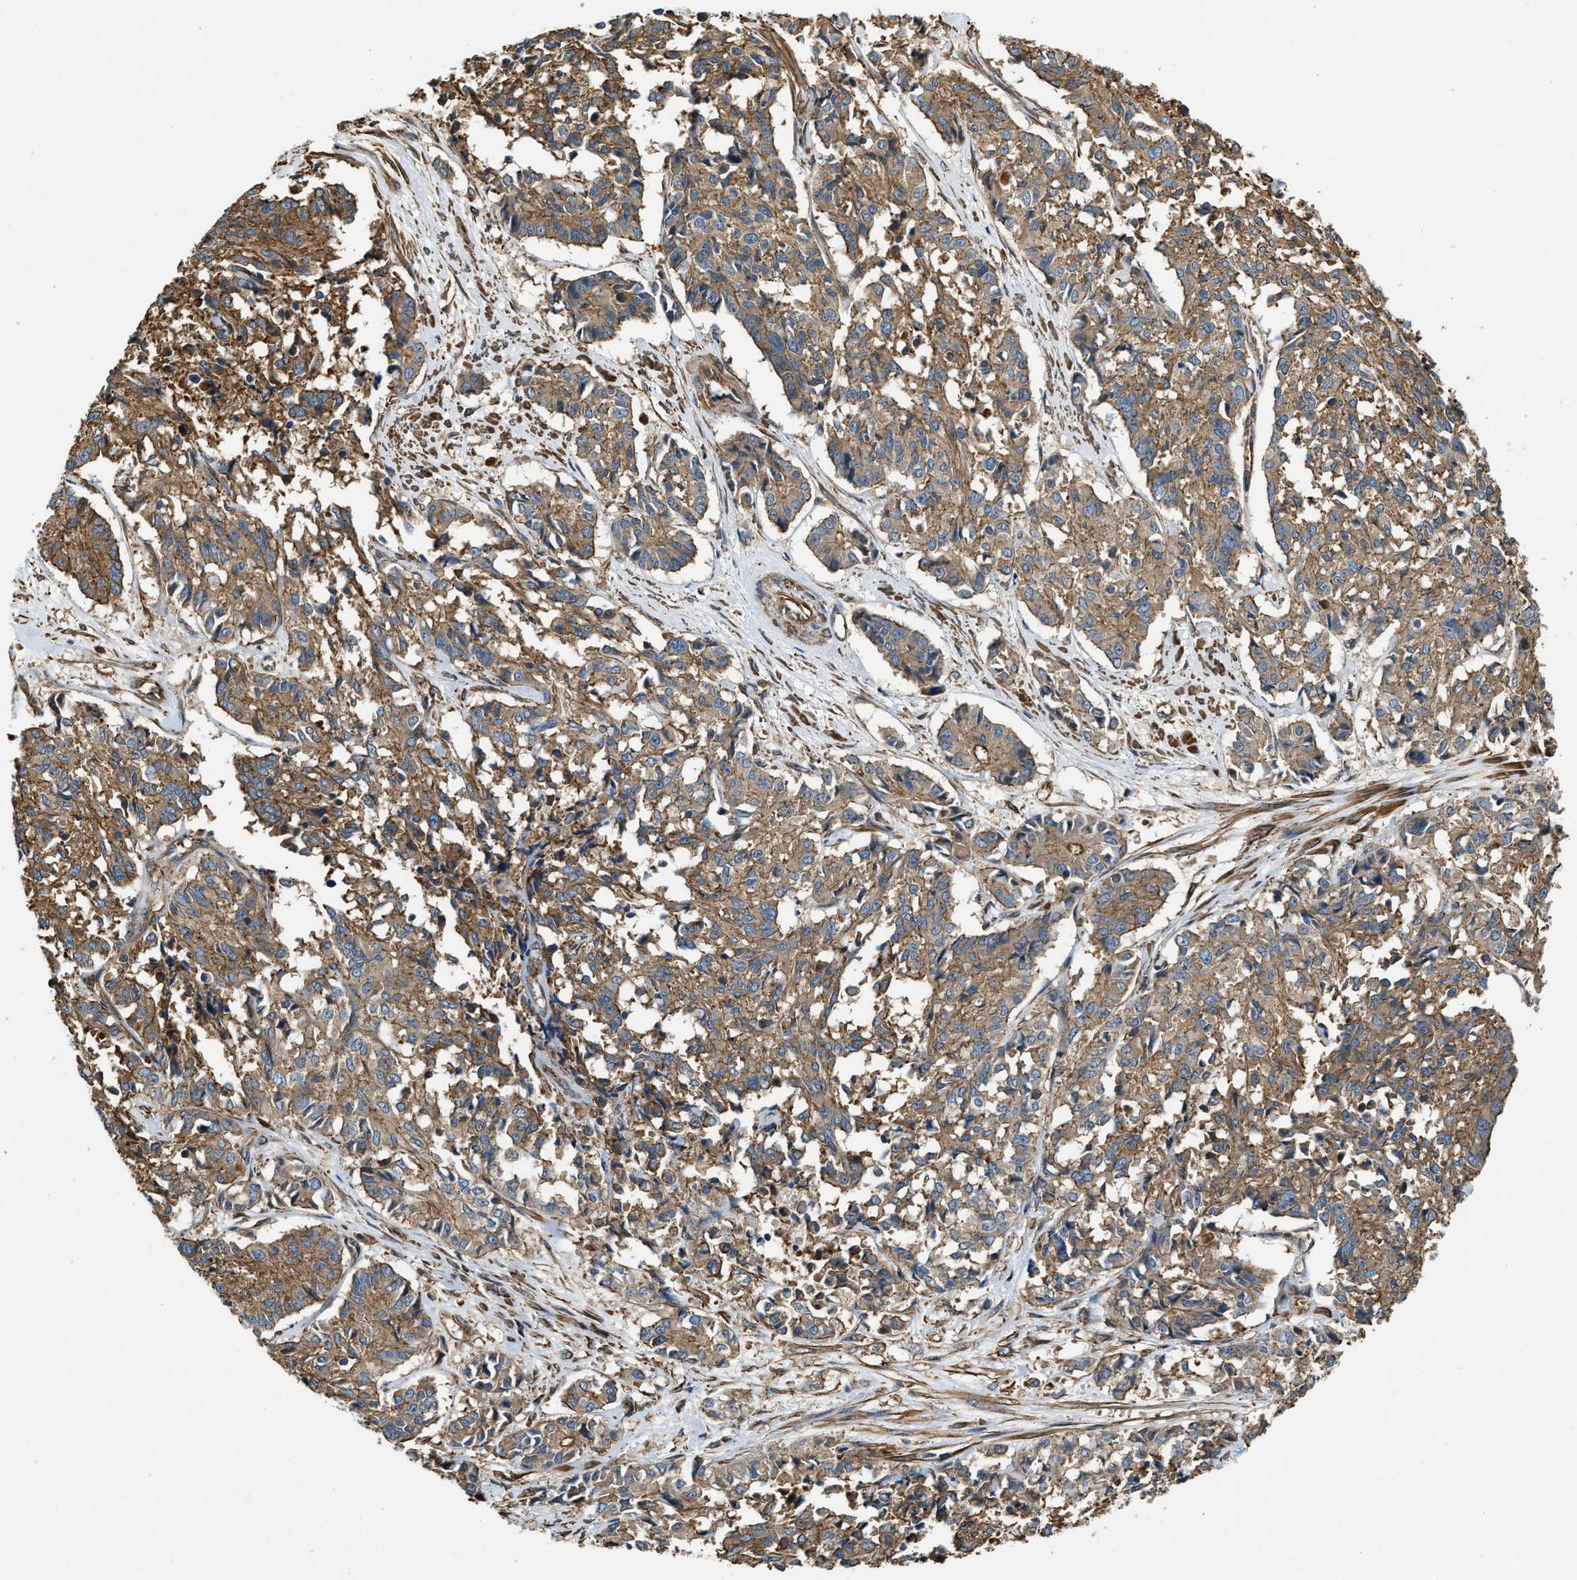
{"staining": {"intensity": "moderate", "quantity": ">75%", "location": "cytoplasmic/membranous"}, "tissue": "cervical cancer", "cell_type": "Tumor cells", "image_type": "cancer", "snomed": [{"axis": "morphology", "description": "Squamous cell carcinoma, NOS"}, {"axis": "topography", "description": "Cervix"}], "caption": "Moderate cytoplasmic/membranous staining is seen in approximately >75% of tumor cells in cervical squamous cell carcinoma. (IHC, brightfield microscopy, high magnification).", "gene": "YARS1", "patient": {"sex": "female", "age": 35}}